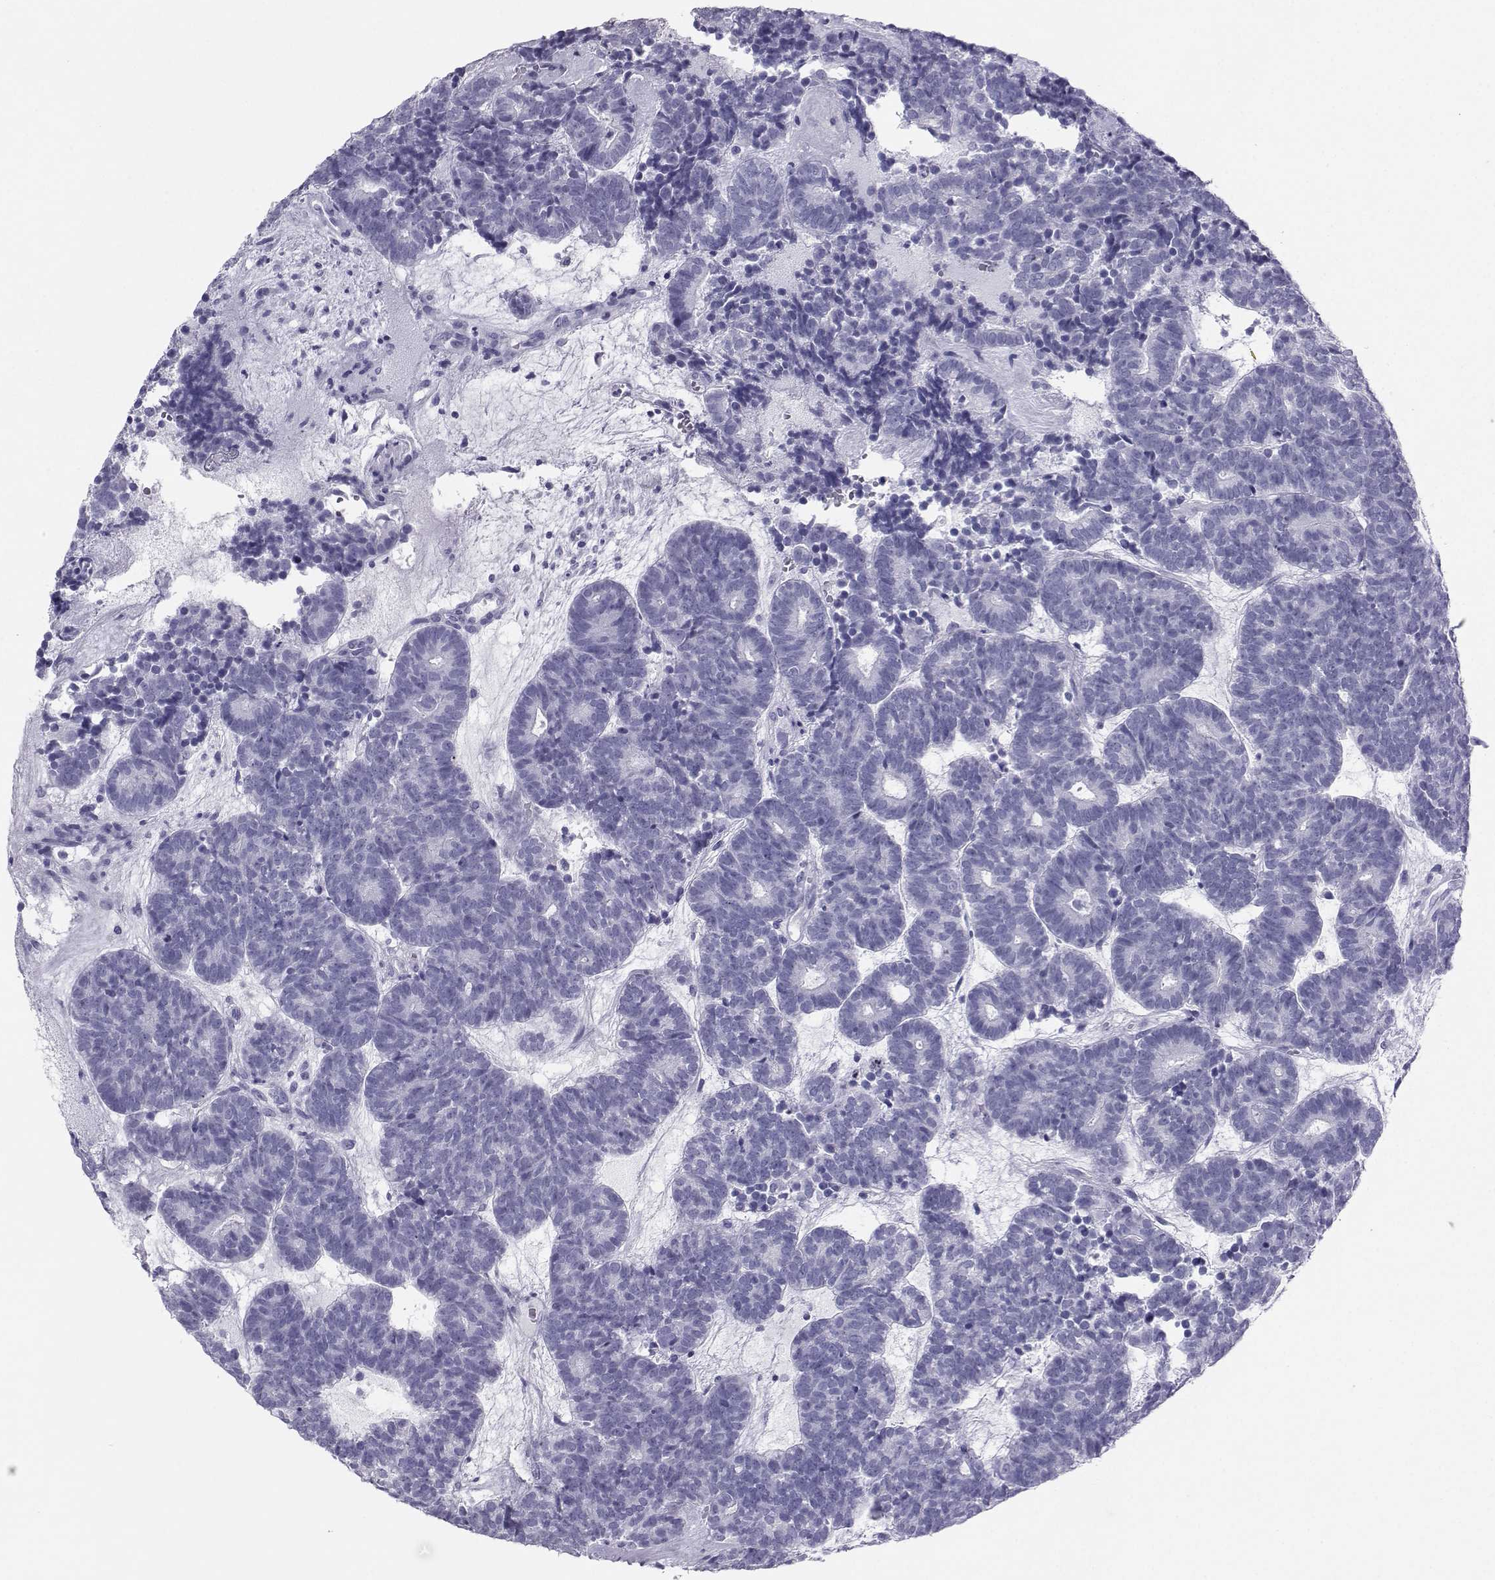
{"staining": {"intensity": "negative", "quantity": "none", "location": "none"}, "tissue": "head and neck cancer", "cell_type": "Tumor cells", "image_type": "cancer", "snomed": [{"axis": "morphology", "description": "Adenocarcinoma, NOS"}, {"axis": "topography", "description": "Head-Neck"}], "caption": "Human head and neck cancer stained for a protein using immunohistochemistry (IHC) demonstrates no positivity in tumor cells.", "gene": "SST", "patient": {"sex": "female", "age": 81}}